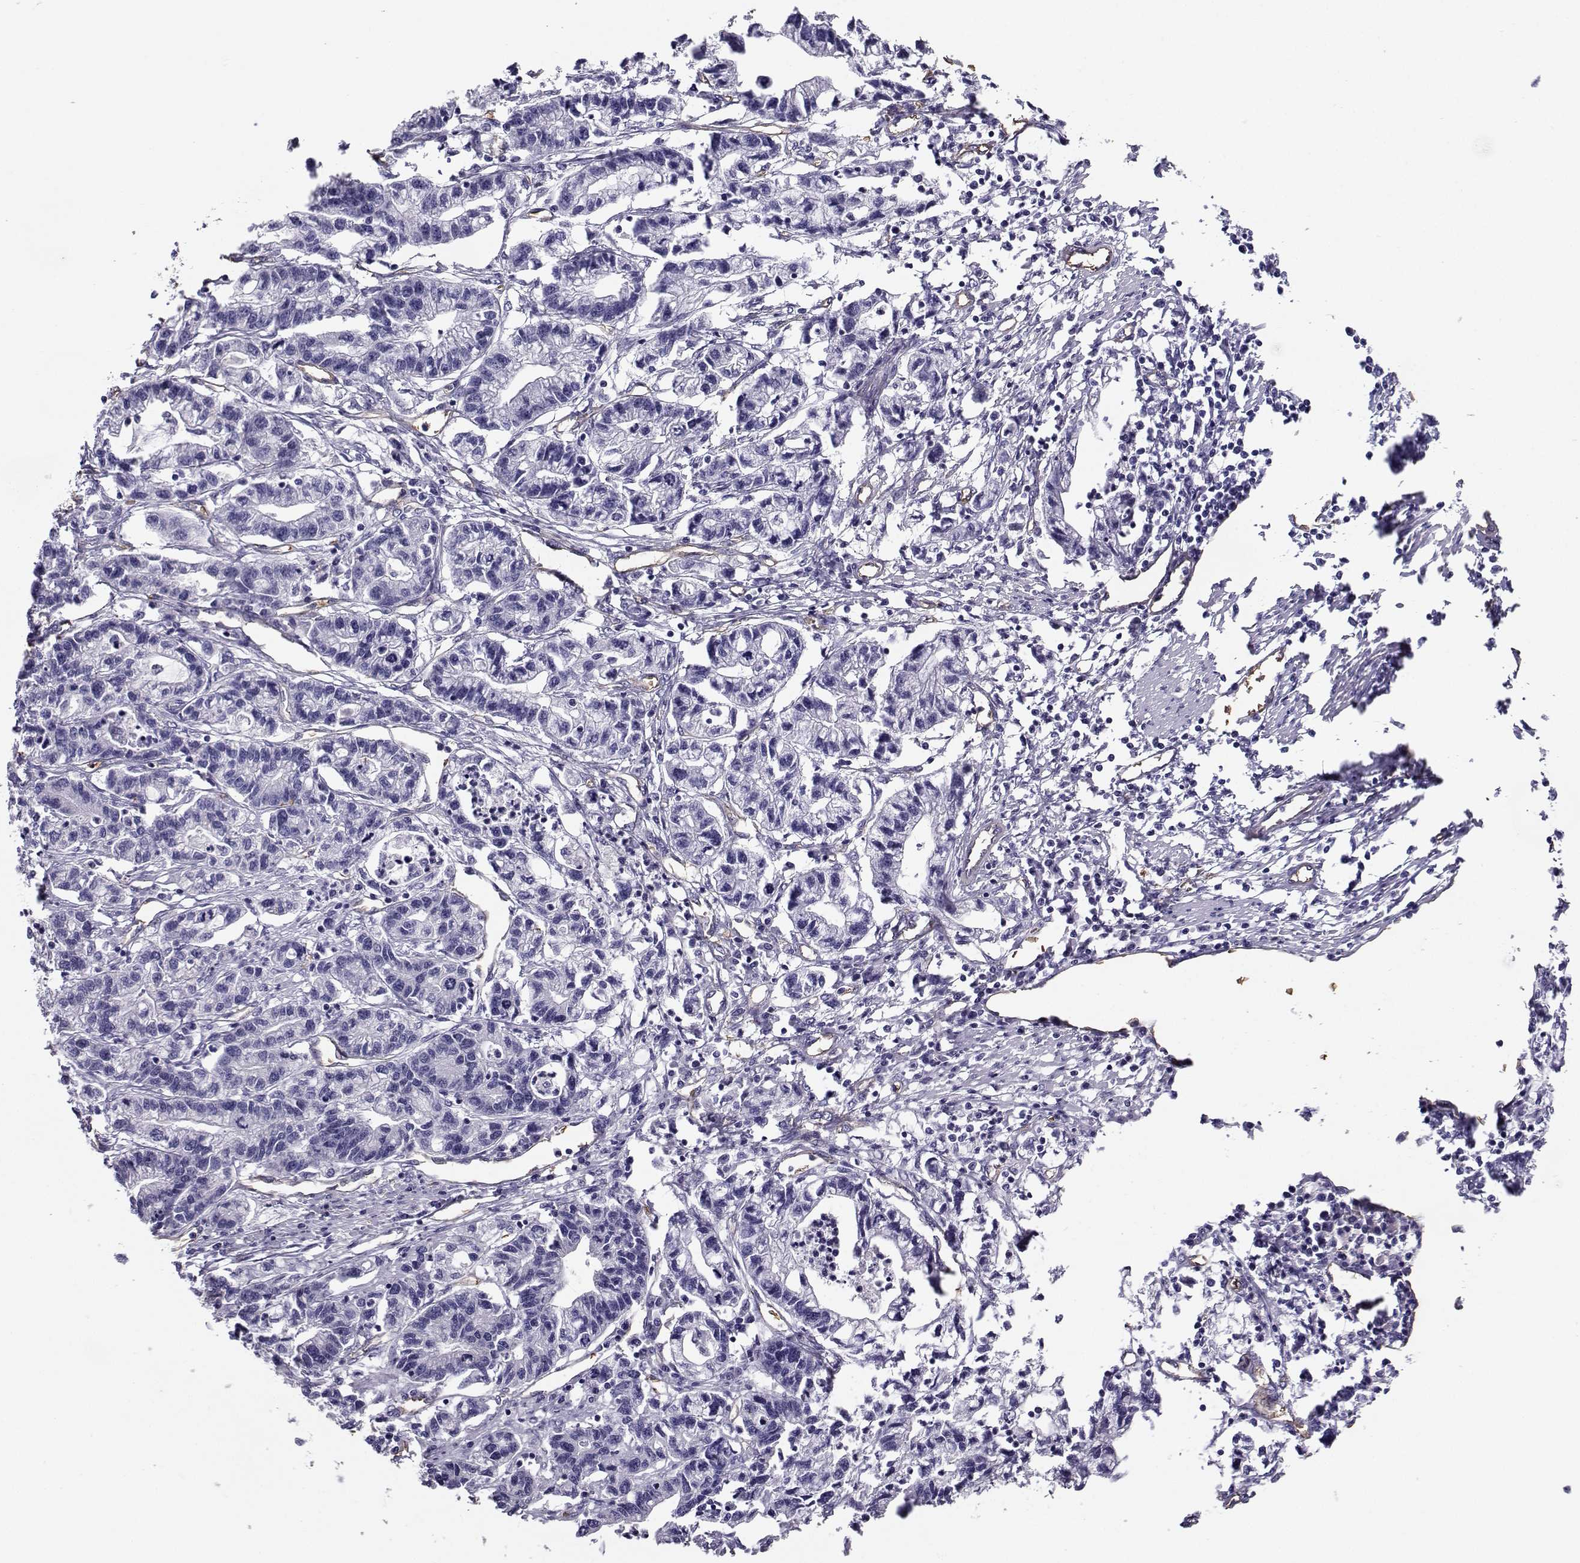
{"staining": {"intensity": "negative", "quantity": "none", "location": "none"}, "tissue": "stomach cancer", "cell_type": "Tumor cells", "image_type": "cancer", "snomed": [{"axis": "morphology", "description": "Adenocarcinoma, NOS"}, {"axis": "topography", "description": "Stomach"}], "caption": "An image of human stomach cancer is negative for staining in tumor cells.", "gene": "CLUL1", "patient": {"sex": "male", "age": 83}}